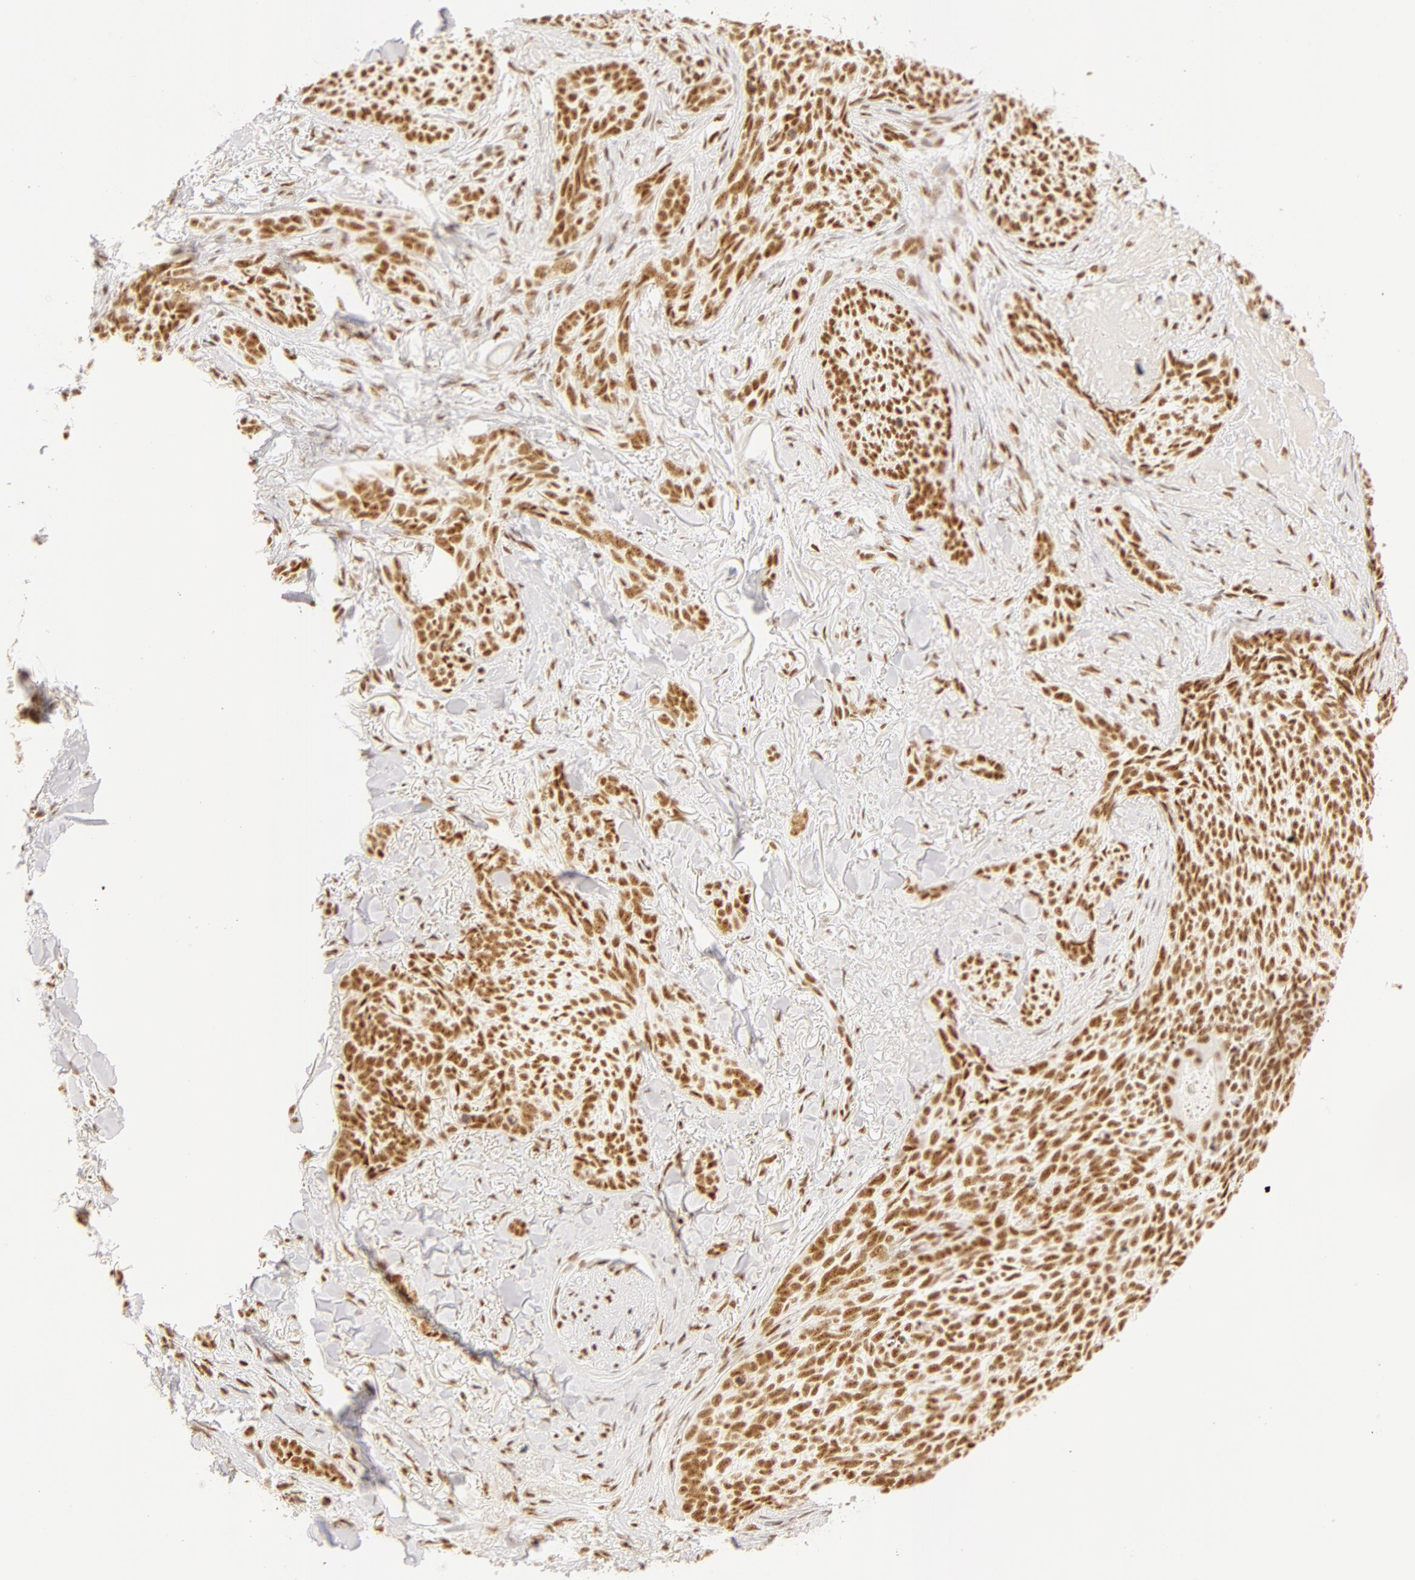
{"staining": {"intensity": "moderate", "quantity": ">75%", "location": "nuclear"}, "tissue": "skin cancer", "cell_type": "Tumor cells", "image_type": "cancer", "snomed": [{"axis": "morphology", "description": "Basal cell carcinoma"}, {"axis": "topography", "description": "Skin"}], "caption": "An immunohistochemistry (IHC) photomicrograph of tumor tissue is shown. Protein staining in brown labels moderate nuclear positivity in skin basal cell carcinoma within tumor cells.", "gene": "RBM39", "patient": {"sex": "female", "age": 81}}